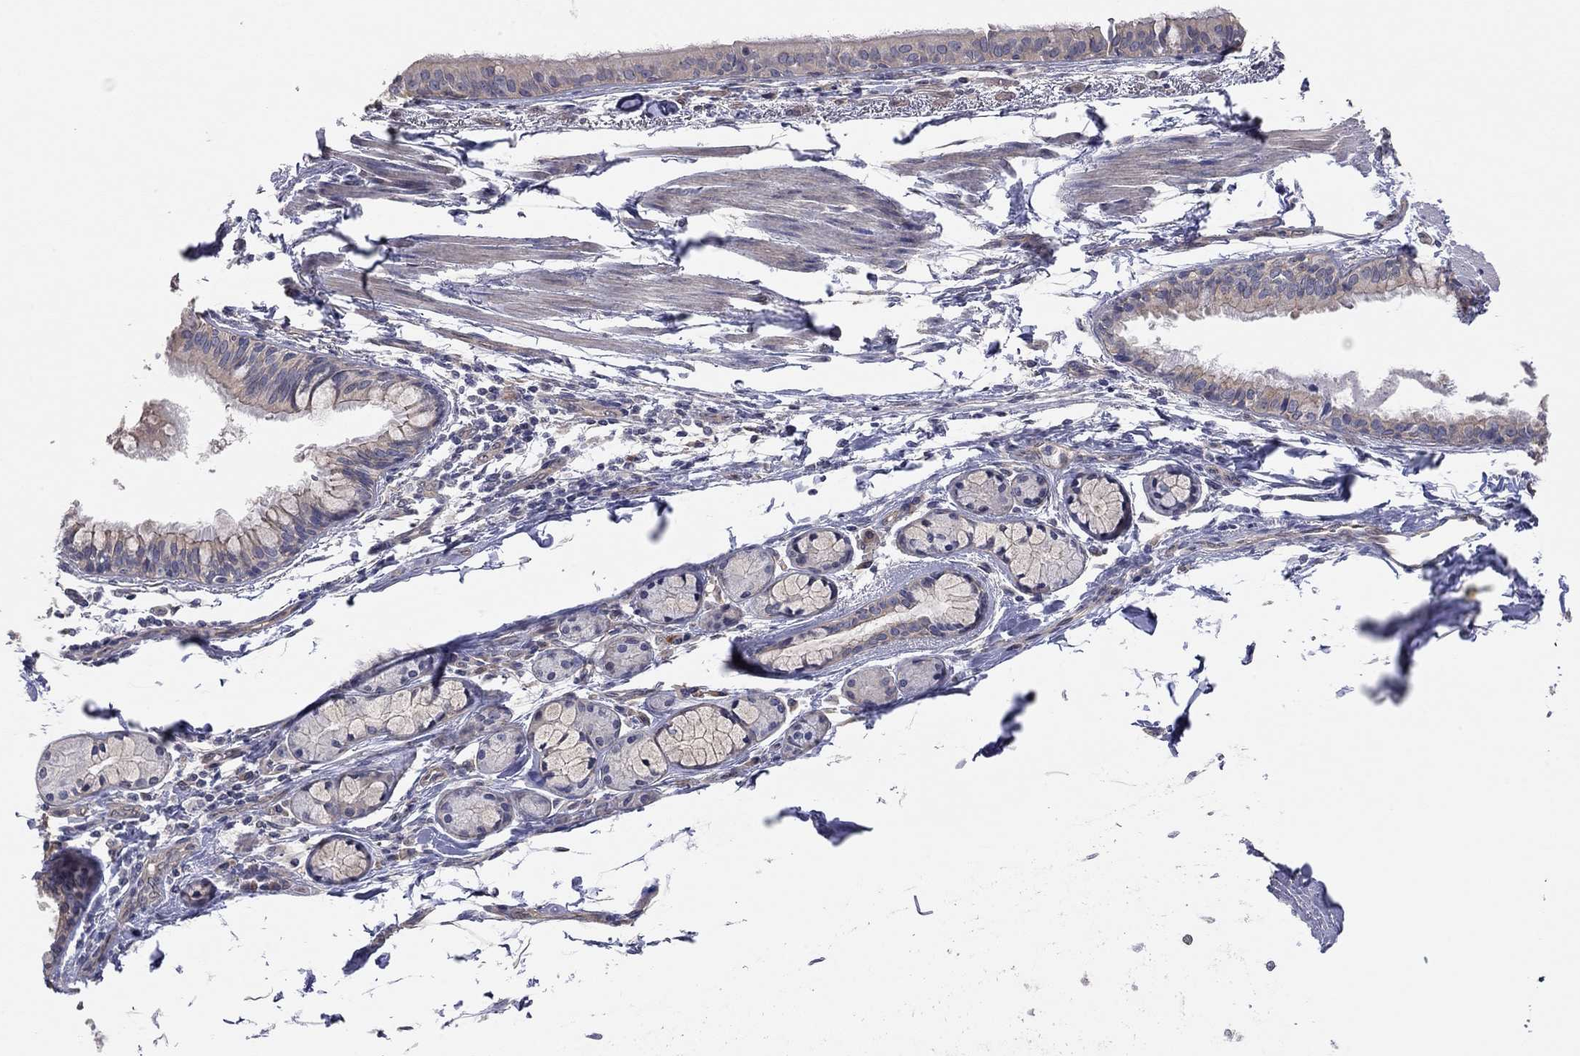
{"staining": {"intensity": "moderate", "quantity": "25%-75%", "location": "cytoplasmic/membranous"}, "tissue": "bronchus", "cell_type": "Respiratory epithelial cells", "image_type": "normal", "snomed": [{"axis": "morphology", "description": "Normal tissue, NOS"}, {"axis": "morphology", "description": "Squamous cell carcinoma, NOS"}, {"axis": "topography", "description": "Bronchus"}, {"axis": "topography", "description": "Lung"}], "caption": "A brown stain shows moderate cytoplasmic/membranous expression of a protein in respiratory epithelial cells of normal human bronchus. (IHC, brightfield microscopy, high magnification).", "gene": "KCNB1", "patient": {"sex": "male", "age": 69}}